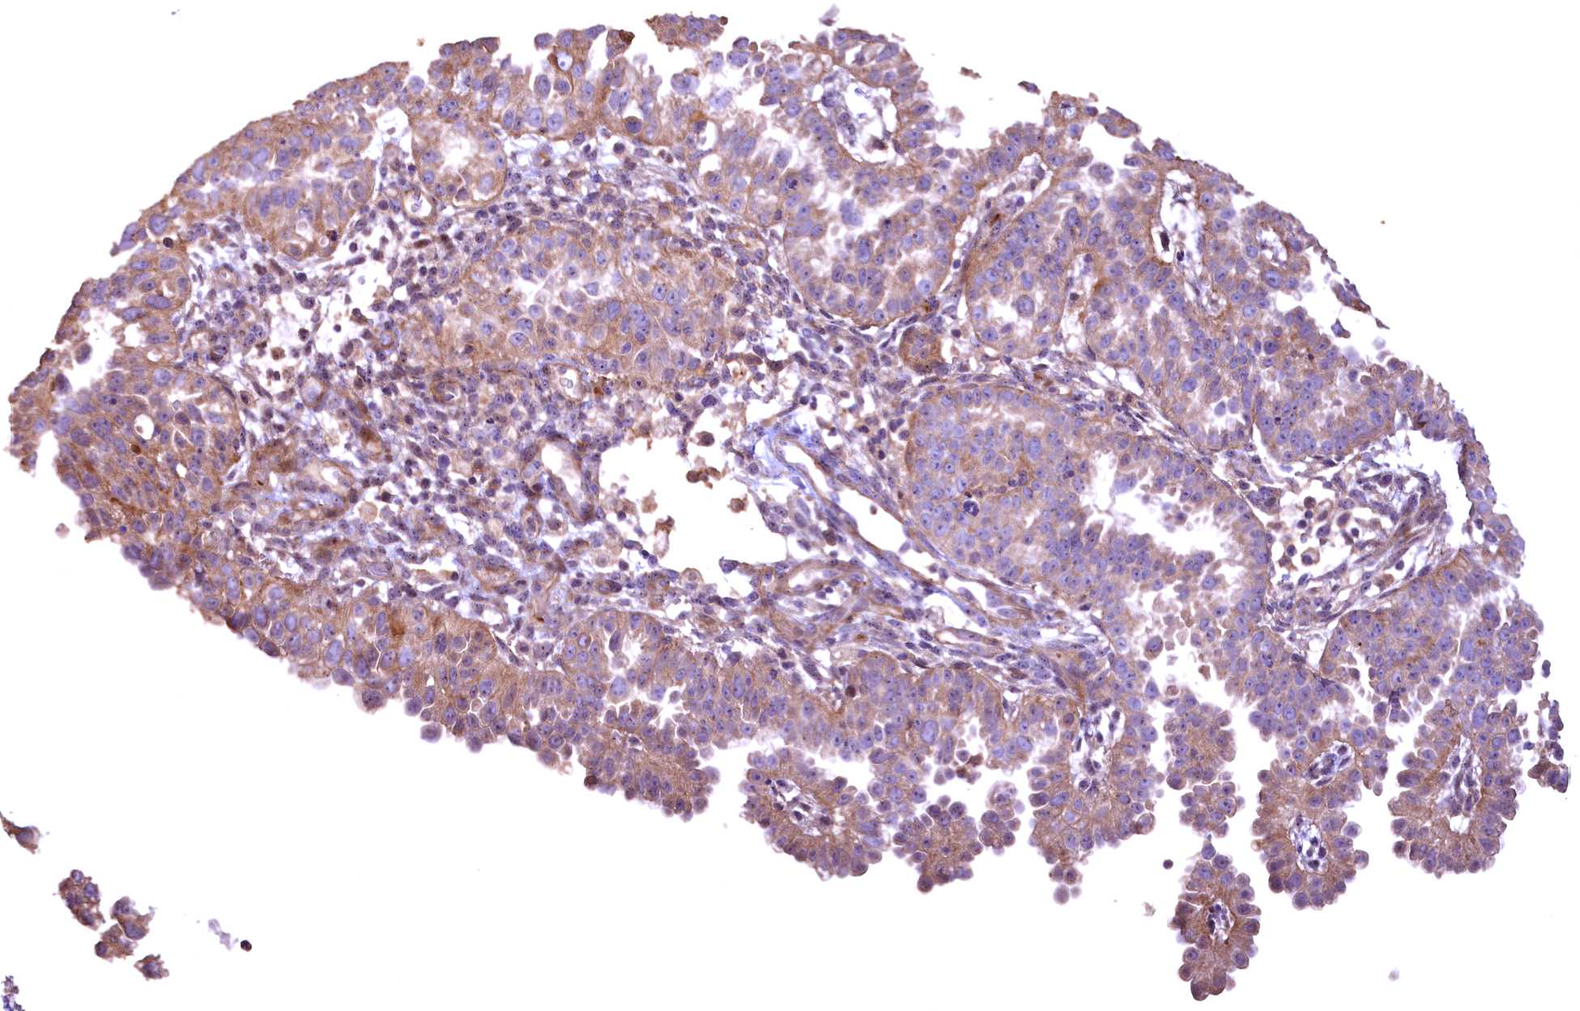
{"staining": {"intensity": "moderate", "quantity": ">75%", "location": "cytoplasmic/membranous"}, "tissue": "endometrial cancer", "cell_type": "Tumor cells", "image_type": "cancer", "snomed": [{"axis": "morphology", "description": "Adenocarcinoma, NOS"}, {"axis": "topography", "description": "Endometrium"}], "caption": "Human endometrial cancer stained with a brown dye reveals moderate cytoplasmic/membranous positive expression in about >75% of tumor cells.", "gene": "FUZ", "patient": {"sex": "female", "age": 85}}